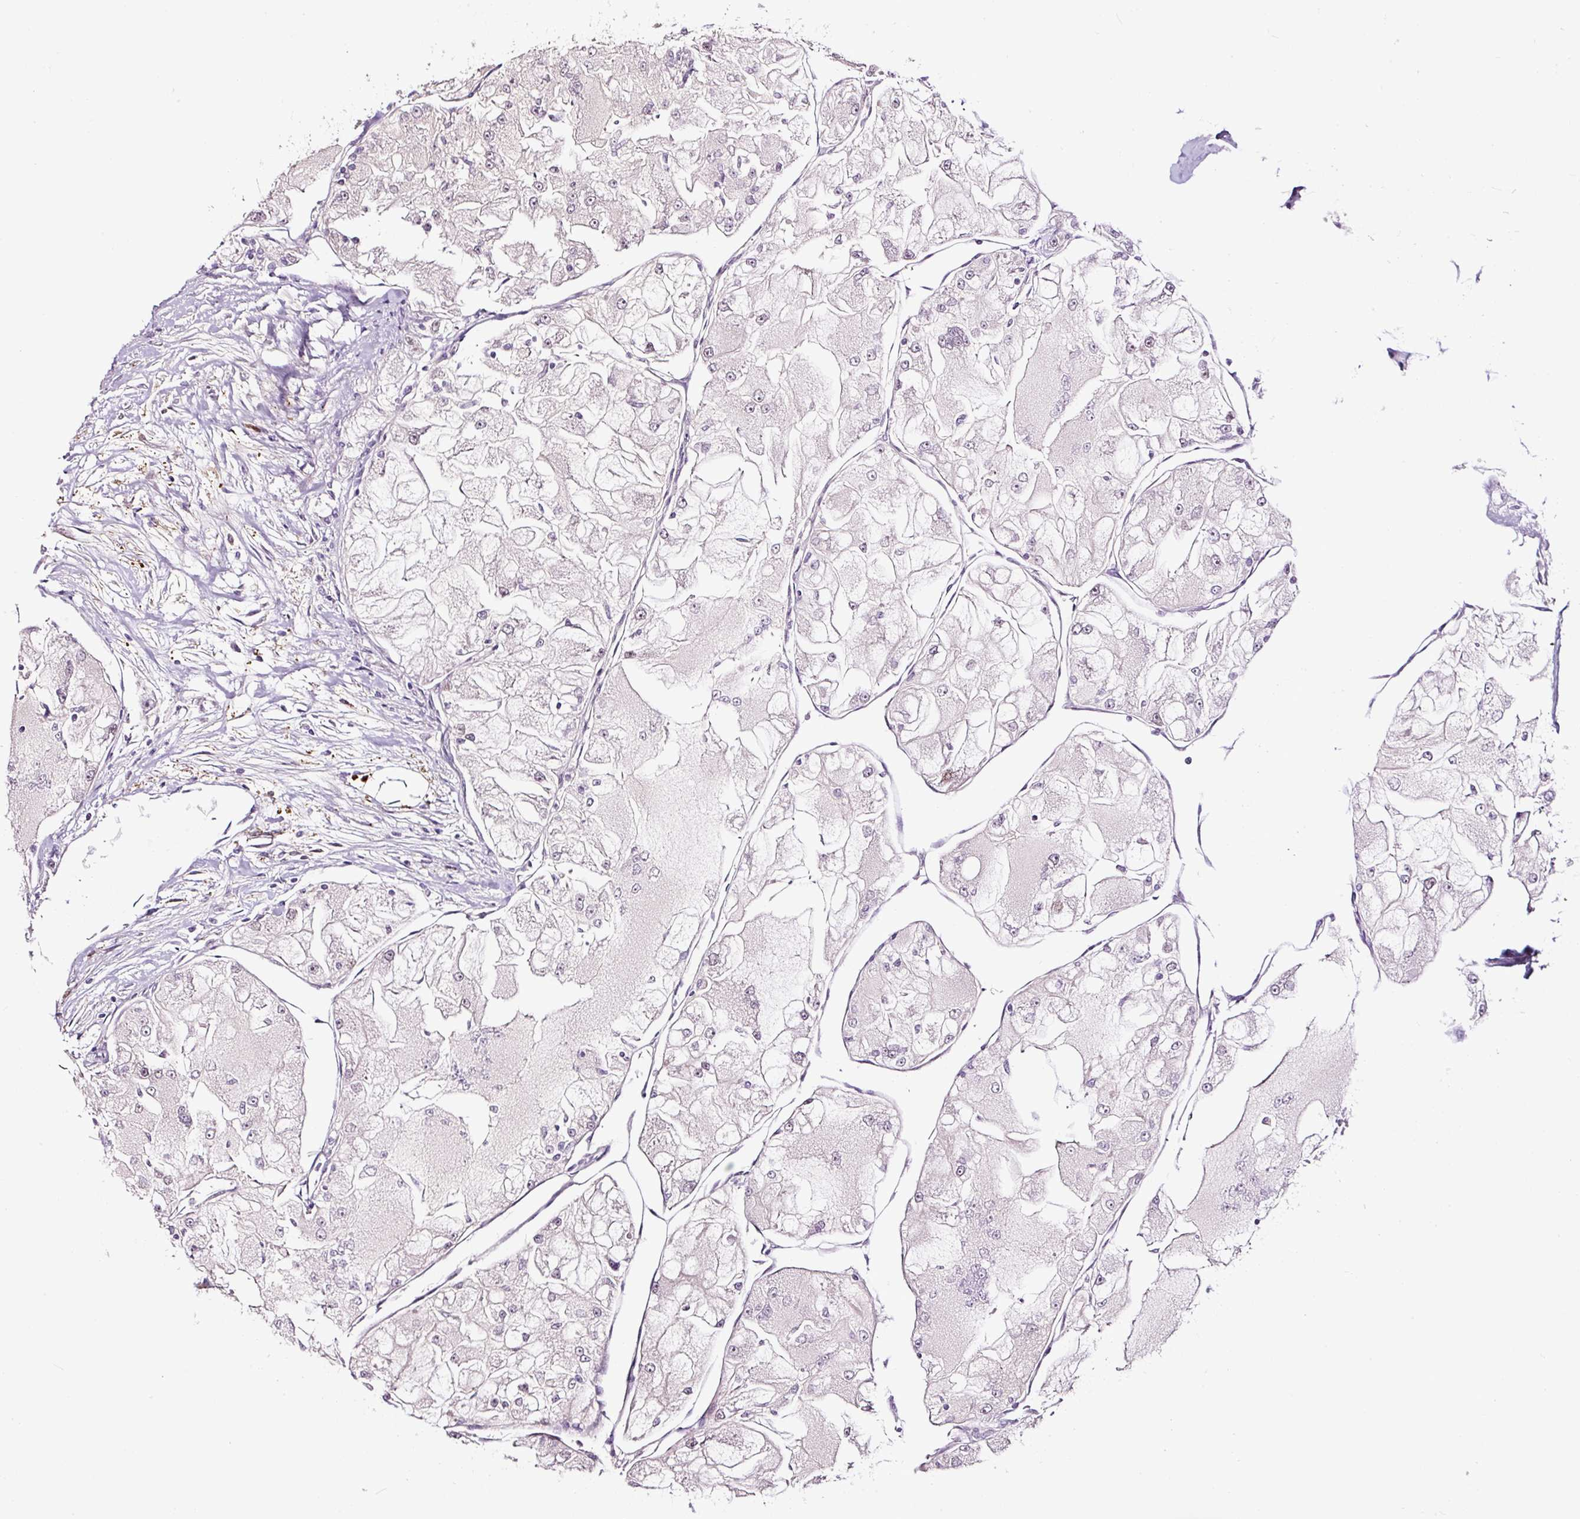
{"staining": {"intensity": "negative", "quantity": "none", "location": "none"}, "tissue": "renal cancer", "cell_type": "Tumor cells", "image_type": "cancer", "snomed": [{"axis": "morphology", "description": "Adenocarcinoma, NOS"}, {"axis": "topography", "description": "Kidney"}], "caption": "IHC image of human renal cancer stained for a protein (brown), which displays no positivity in tumor cells.", "gene": "LRRC24", "patient": {"sex": "female", "age": 72}}